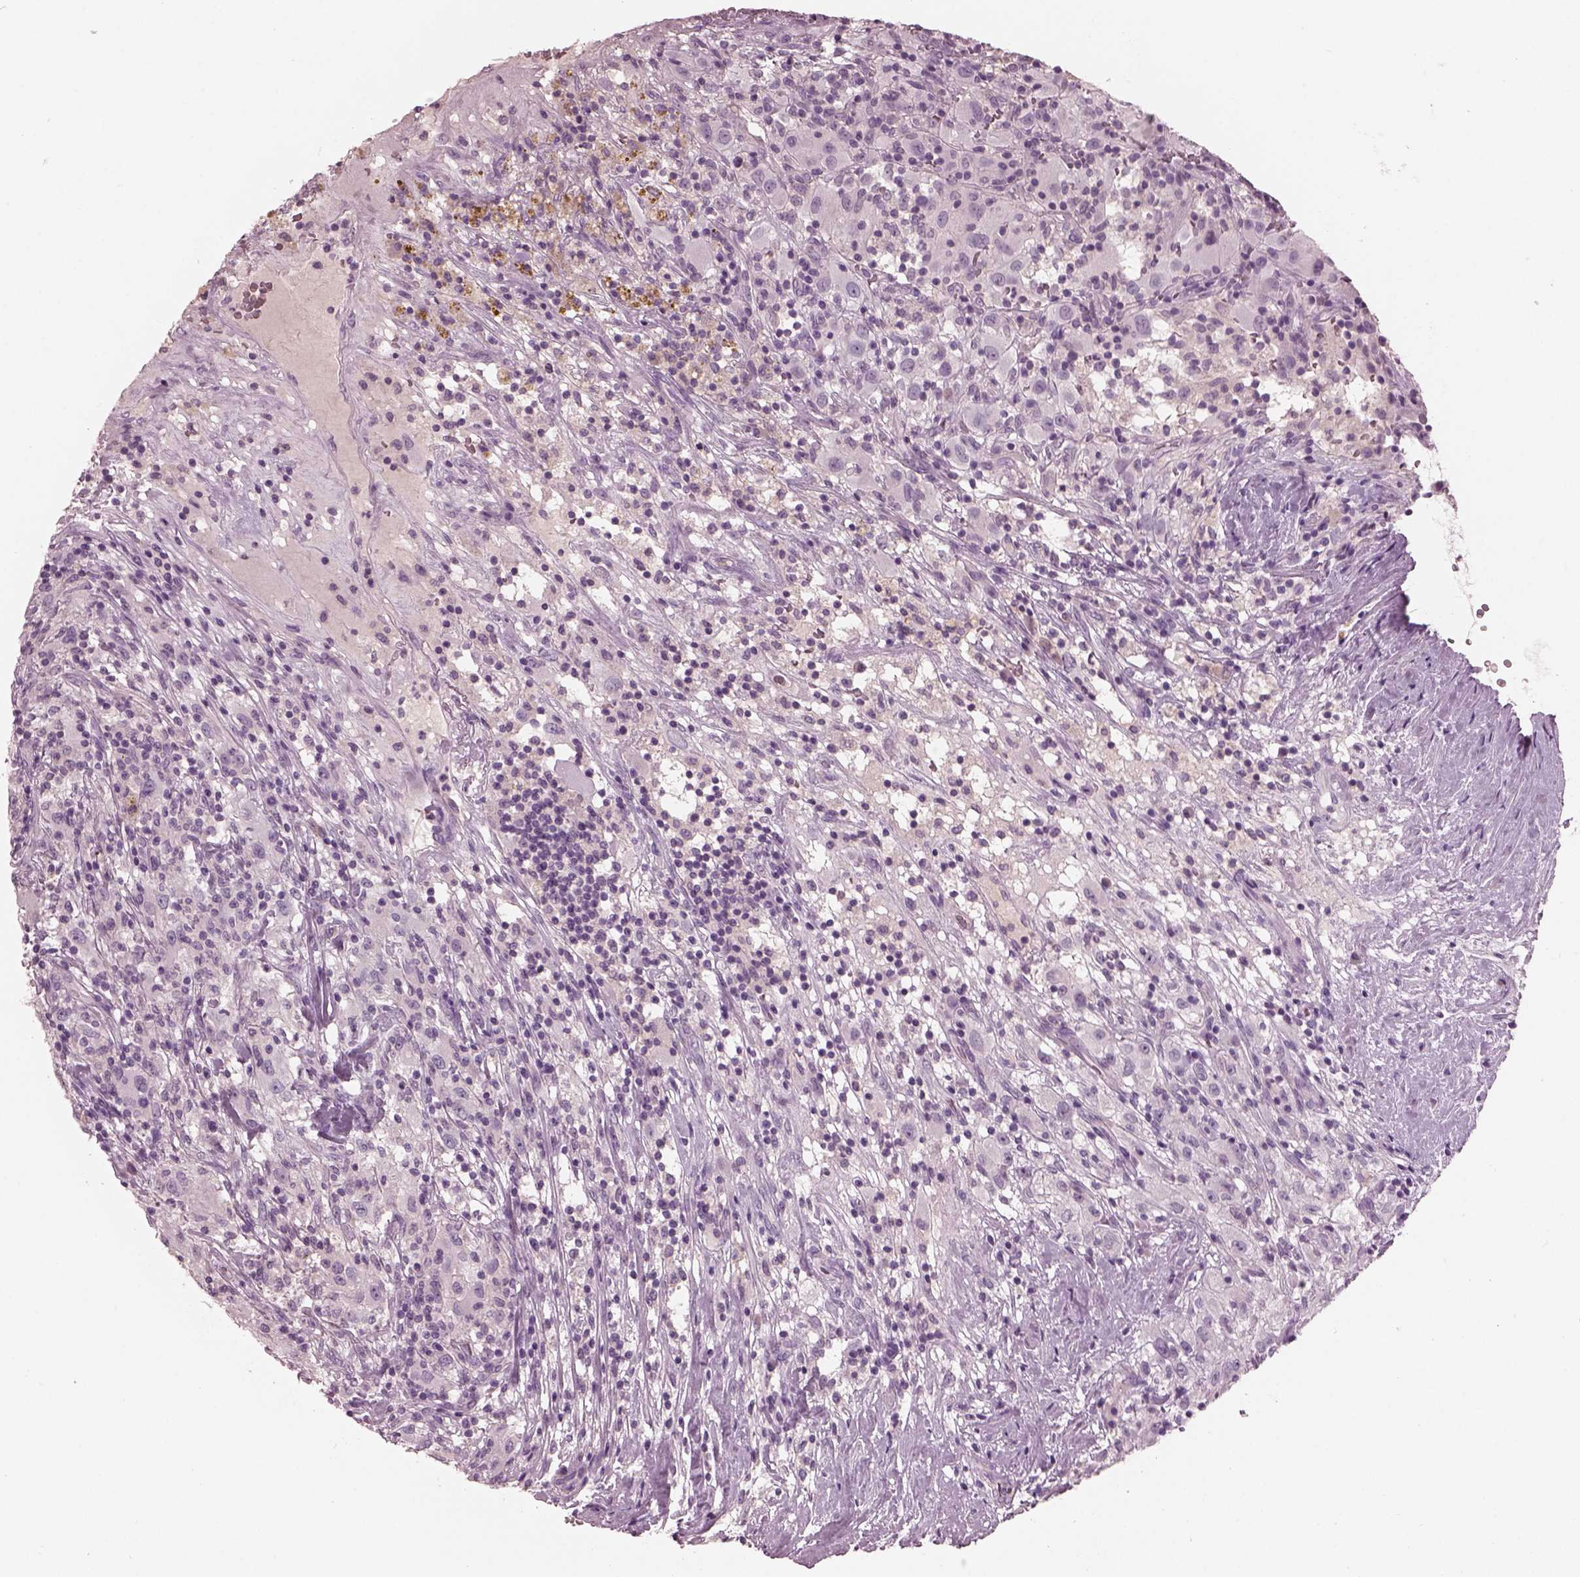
{"staining": {"intensity": "negative", "quantity": "none", "location": "none"}, "tissue": "renal cancer", "cell_type": "Tumor cells", "image_type": "cancer", "snomed": [{"axis": "morphology", "description": "Adenocarcinoma, NOS"}, {"axis": "topography", "description": "Kidney"}], "caption": "IHC of human renal cancer displays no positivity in tumor cells.", "gene": "PACRG", "patient": {"sex": "female", "age": 67}}